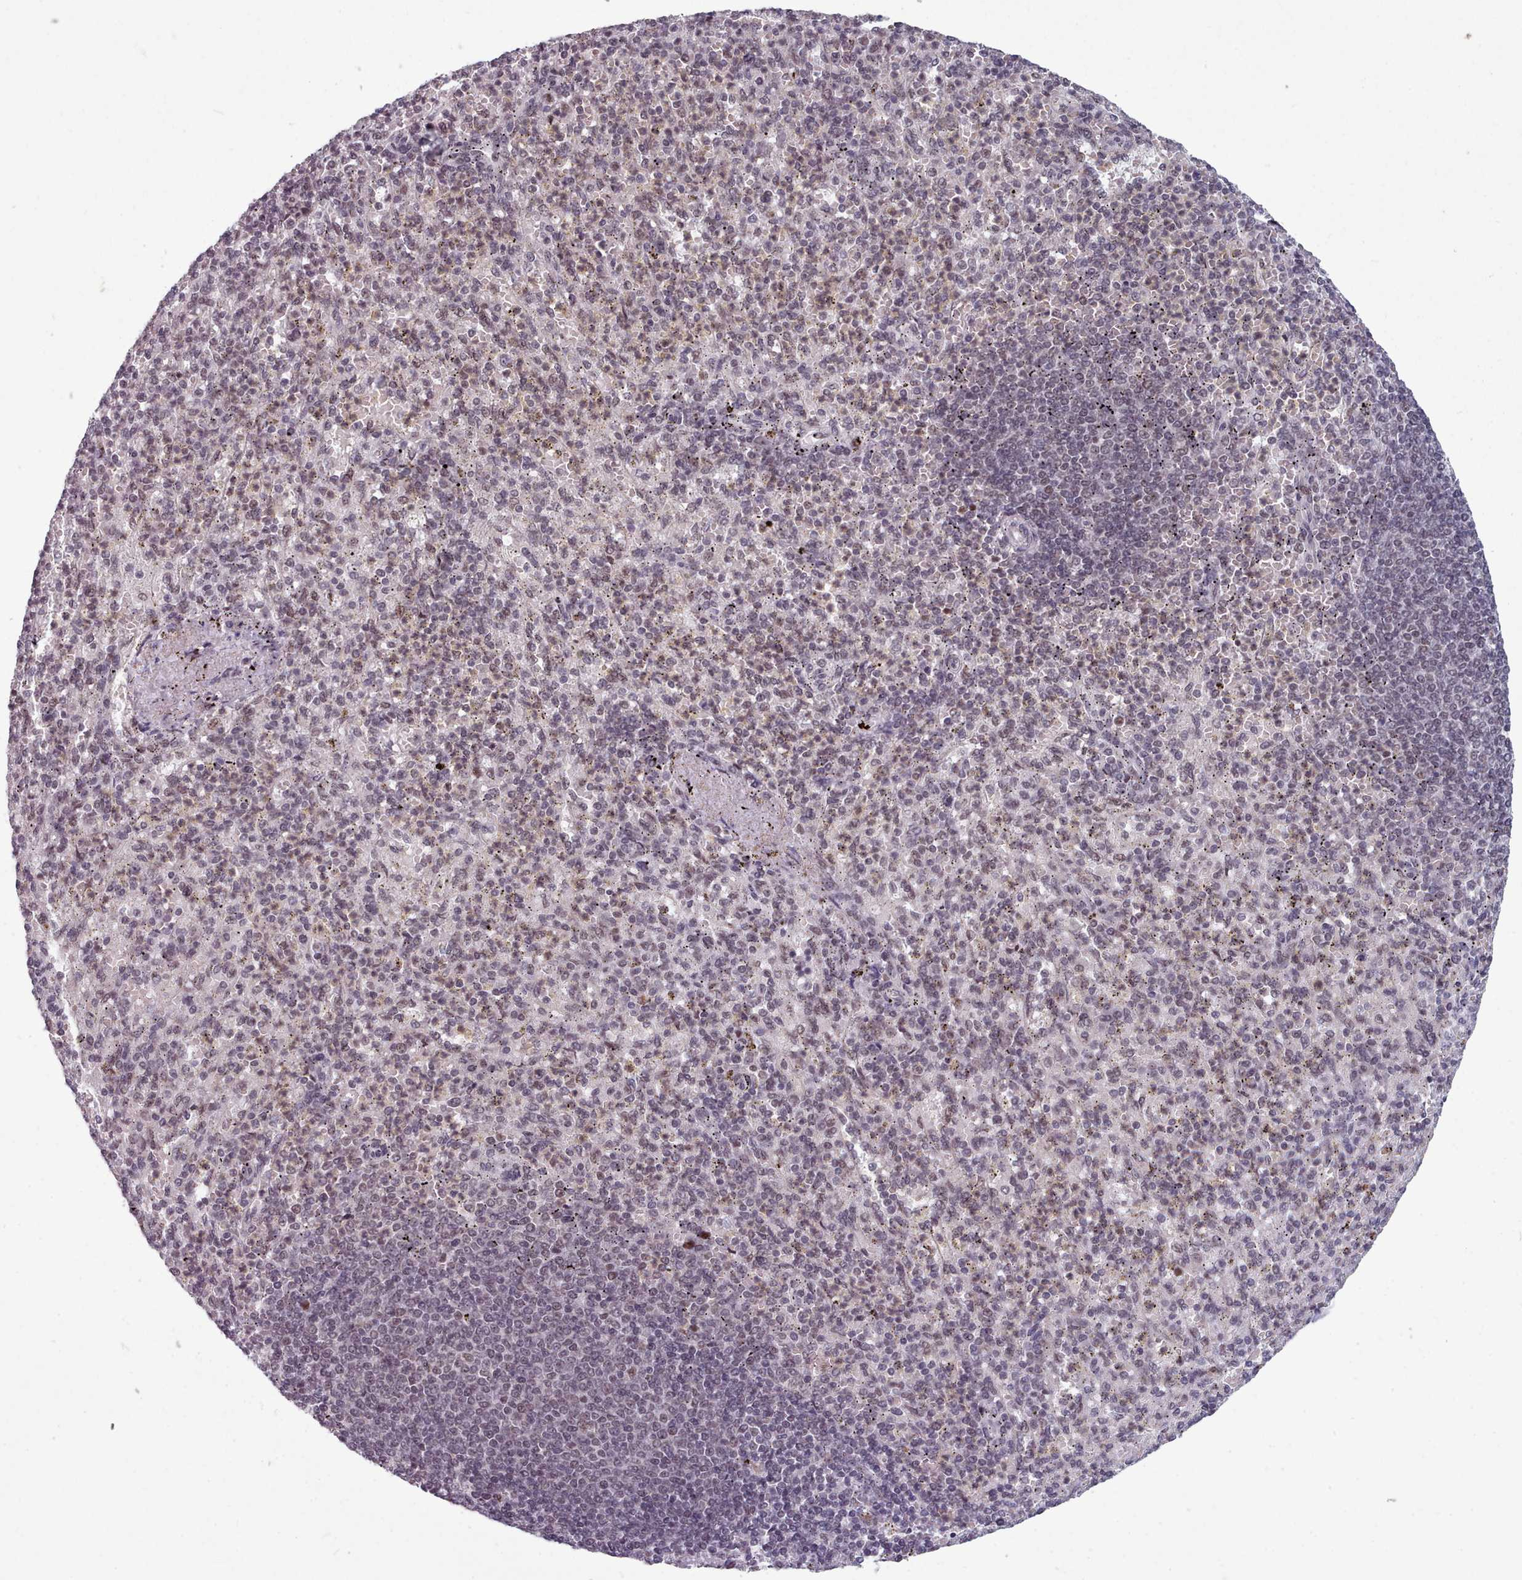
{"staining": {"intensity": "weak", "quantity": "<25%", "location": "nuclear"}, "tissue": "spleen", "cell_type": "Cells in red pulp", "image_type": "normal", "snomed": [{"axis": "morphology", "description": "Normal tissue, NOS"}, {"axis": "topography", "description": "Spleen"}], "caption": "Immunohistochemical staining of unremarkable spleen exhibits no significant staining in cells in red pulp. (DAB (3,3'-diaminobenzidine) immunohistochemistry visualized using brightfield microscopy, high magnification).", "gene": "SRSF9", "patient": {"sex": "female", "age": 74}}